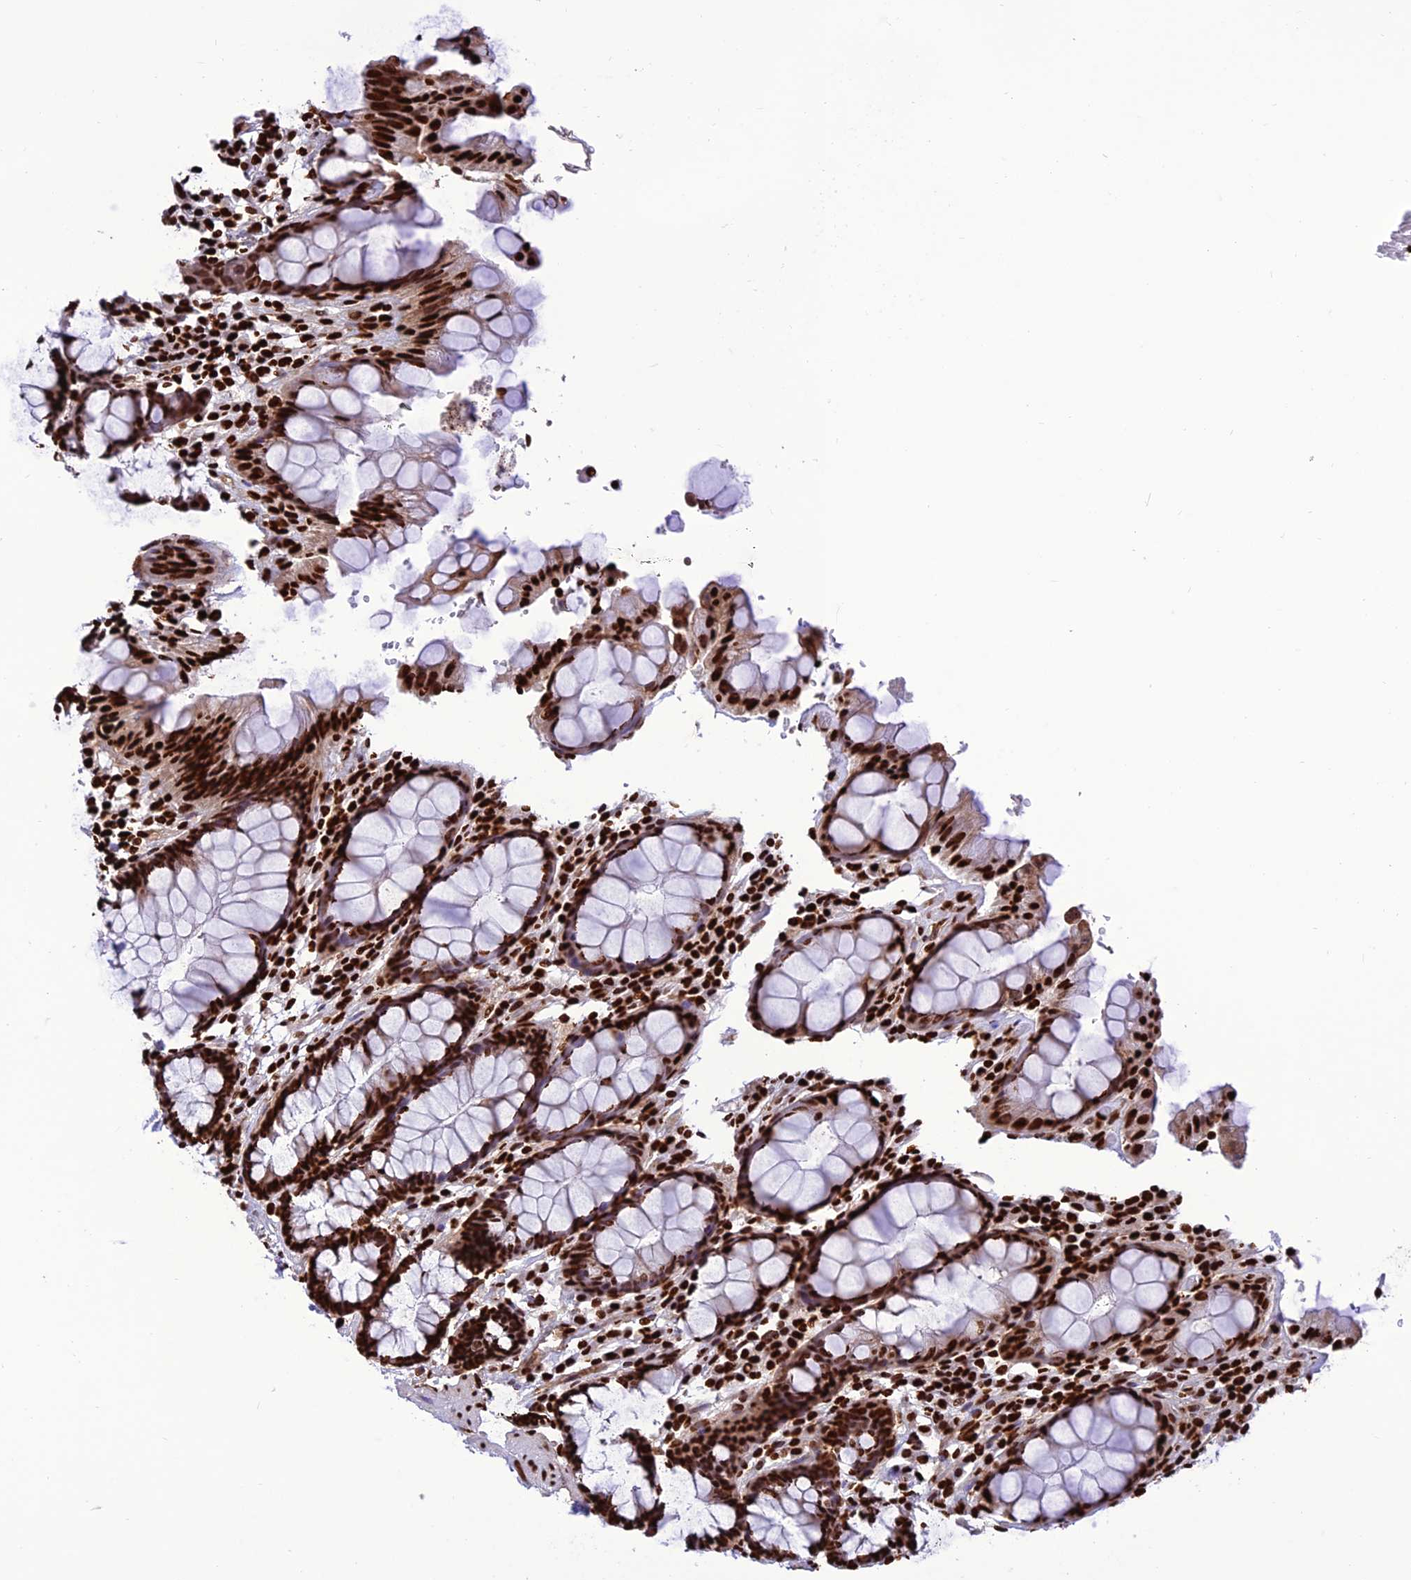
{"staining": {"intensity": "strong", "quantity": ">75%", "location": "nuclear"}, "tissue": "rectum", "cell_type": "Glandular cells", "image_type": "normal", "snomed": [{"axis": "morphology", "description": "Normal tissue, NOS"}, {"axis": "topography", "description": "Rectum"}], "caption": "A brown stain shows strong nuclear expression of a protein in glandular cells of benign rectum. (DAB = brown stain, brightfield microscopy at high magnification).", "gene": "INO80E", "patient": {"sex": "male", "age": 64}}